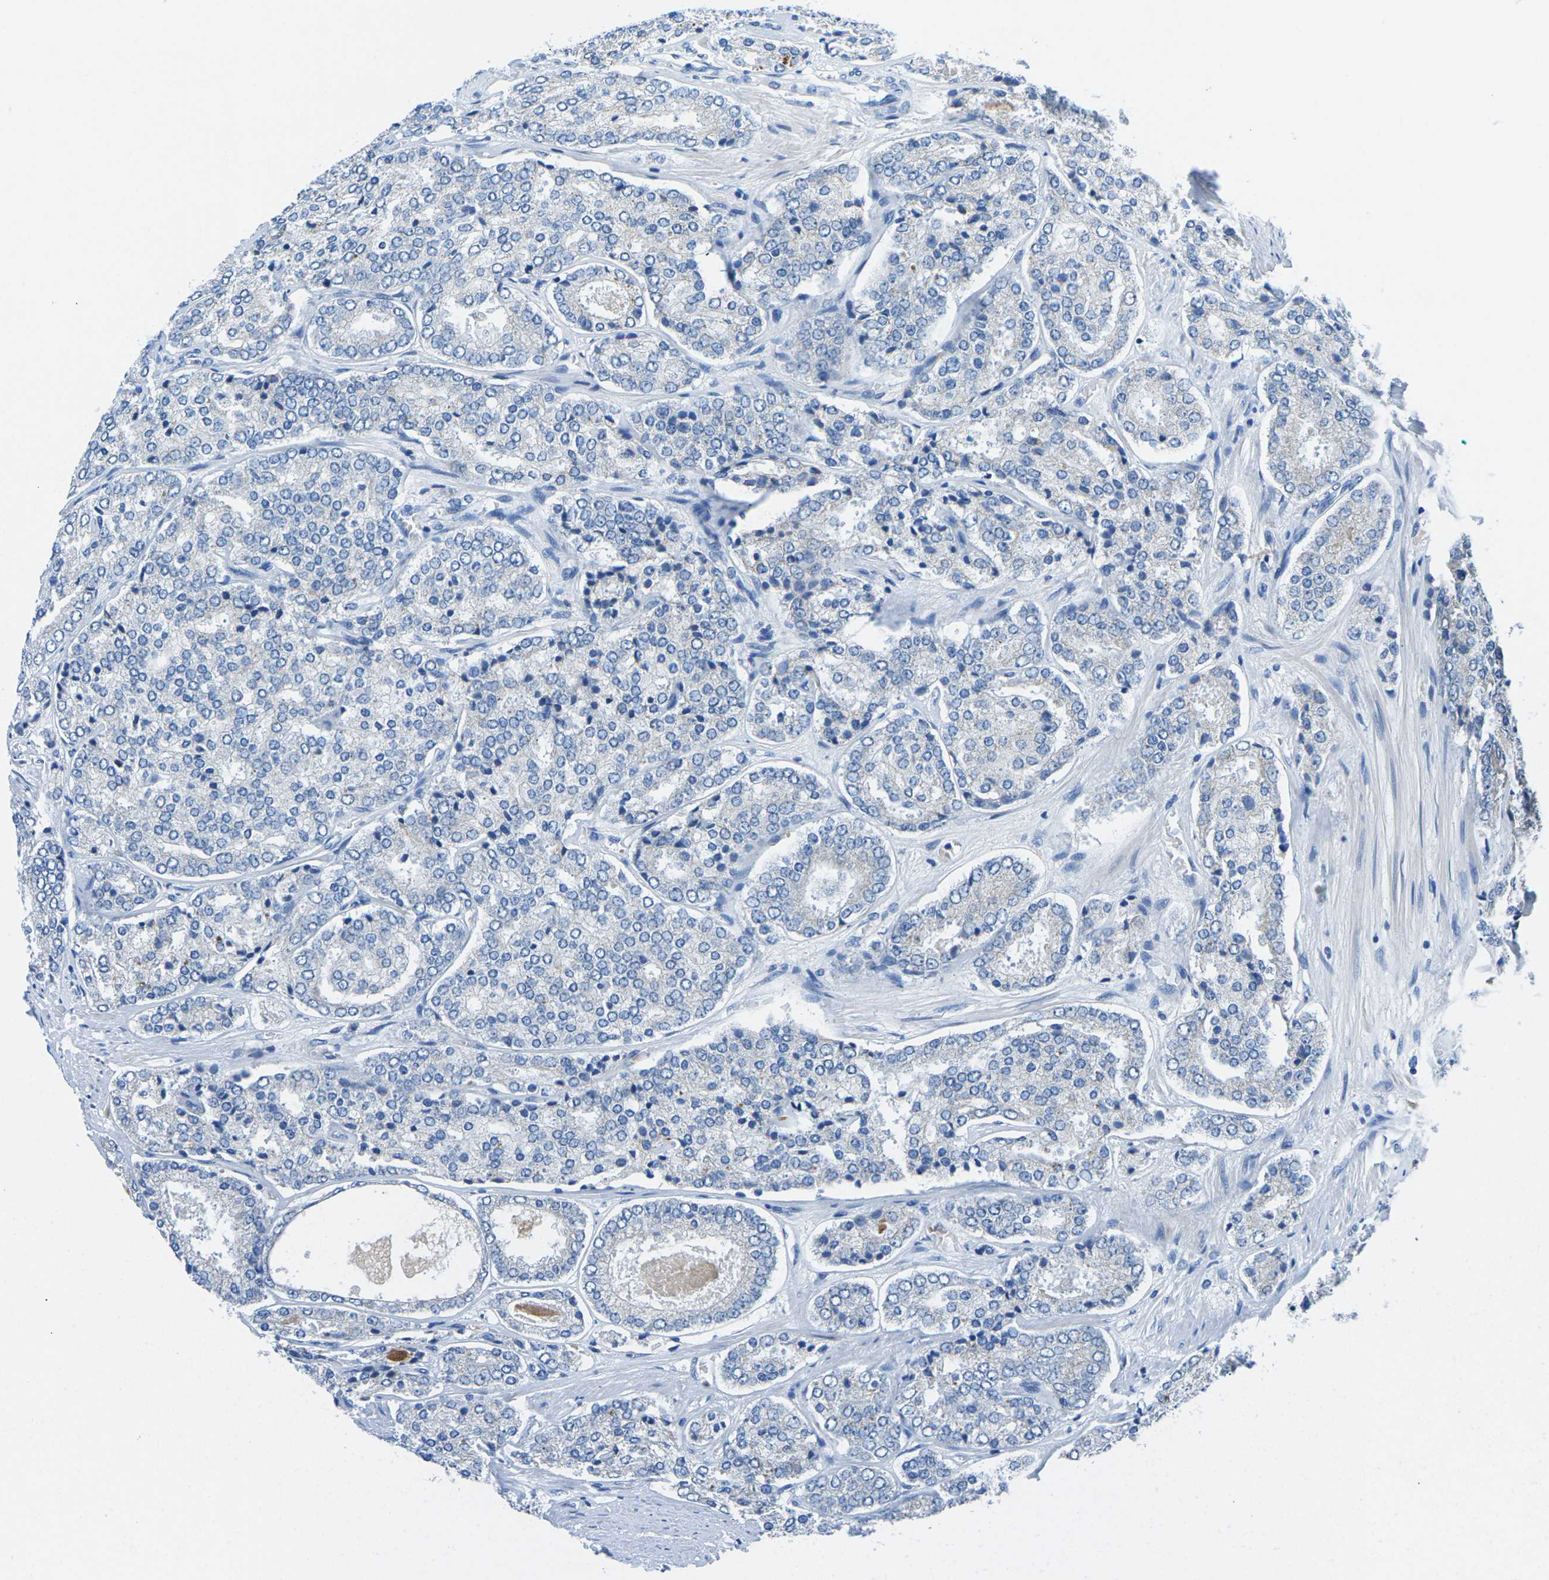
{"staining": {"intensity": "negative", "quantity": "none", "location": "none"}, "tissue": "prostate cancer", "cell_type": "Tumor cells", "image_type": "cancer", "snomed": [{"axis": "morphology", "description": "Adenocarcinoma, High grade"}, {"axis": "topography", "description": "Prostate"}], "caption": "DAB (3,3'-diaminobenzidine) immunohistochemical staining of human prostate cancer demonstrates no significant staining in tumor cells.", "gene": "TM6SF1", "patient": {"sex": "male", "age": 65}}